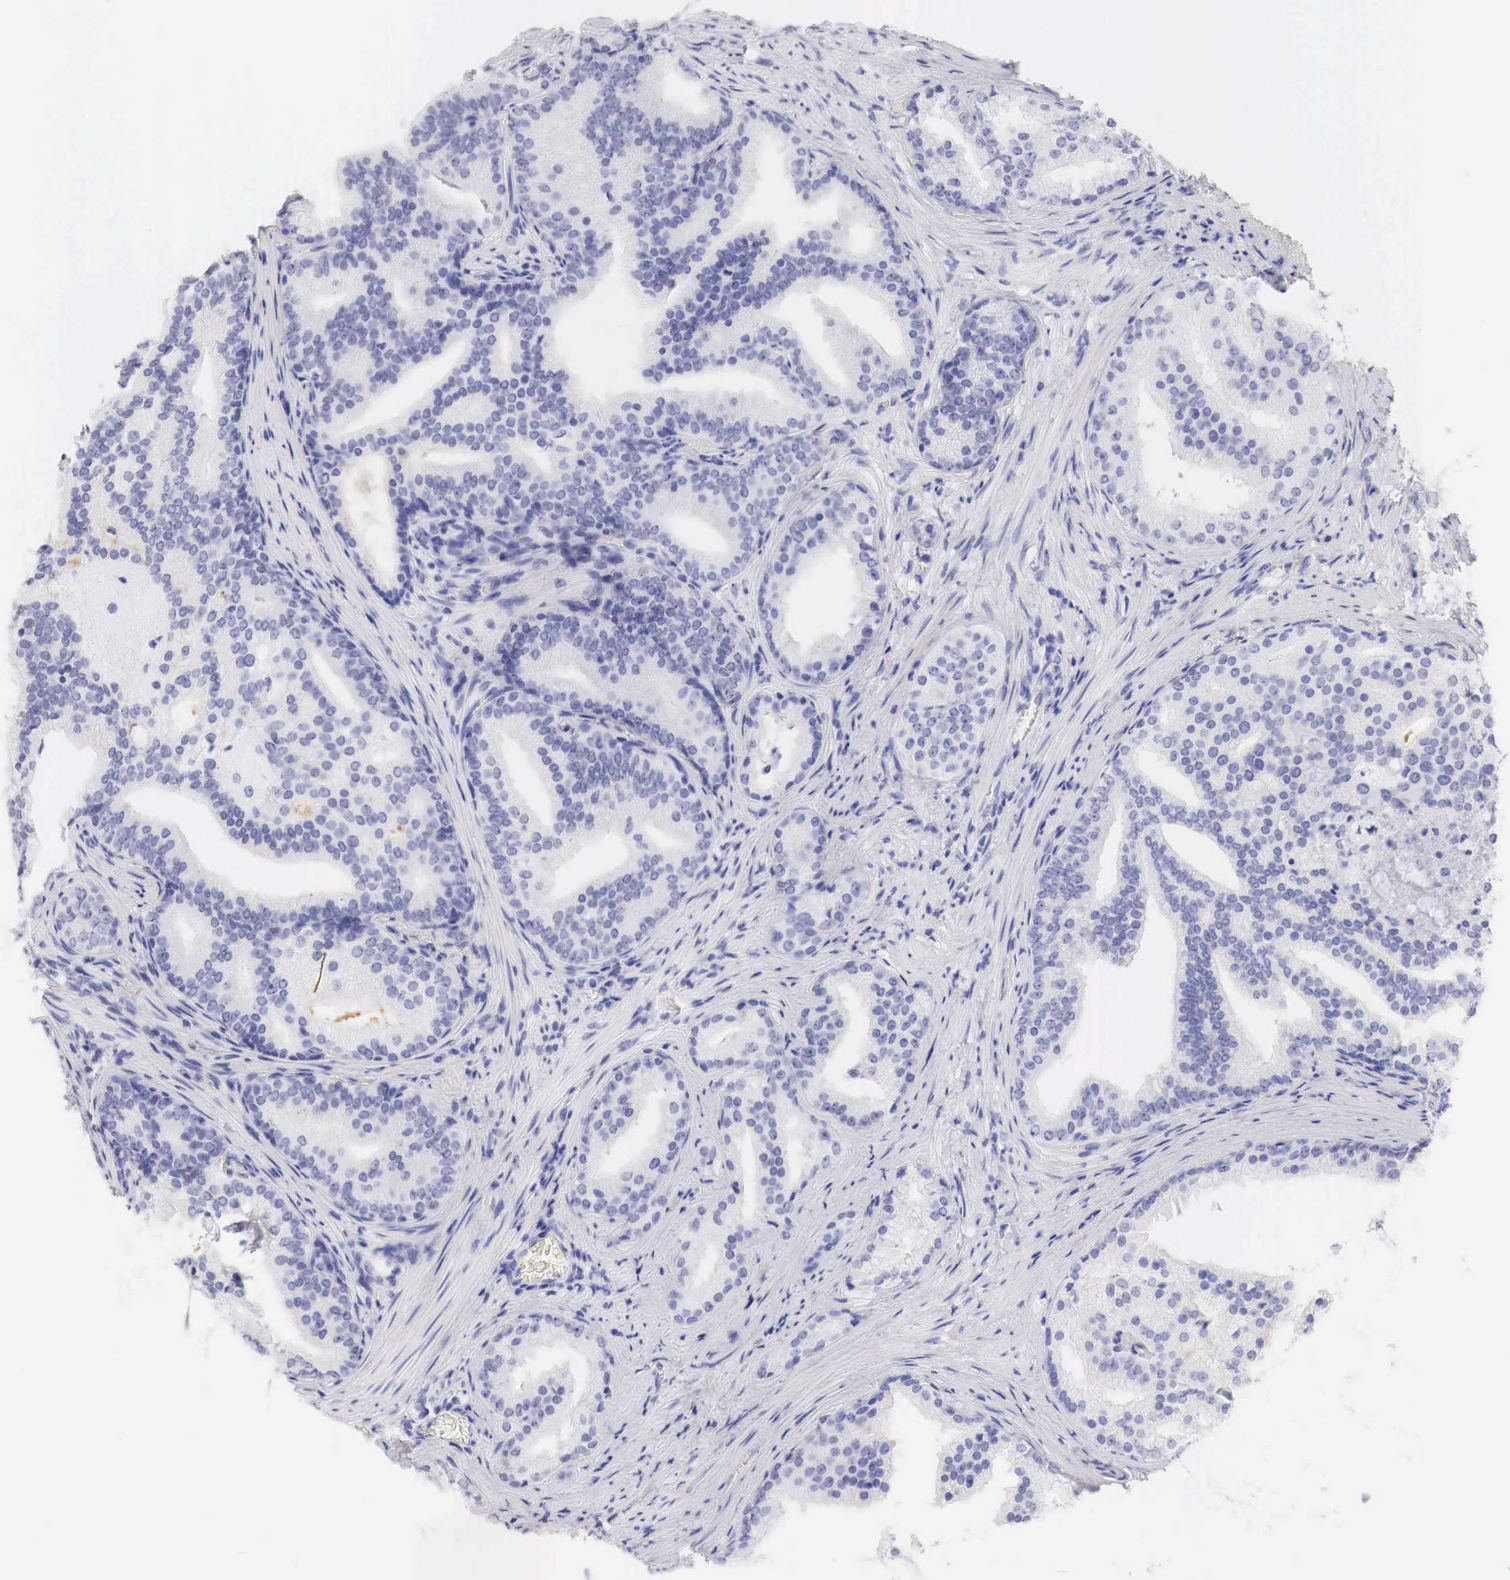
{"staining": {"intensity": "negative", "quantity": "none", "location": "none"}, "tissue": "prostate cancer", "cell_type": "Tumor cells", "image_type": "cancer", "snomed": [{"axis": "morphology", "description": "Adenocarcinoma, Low grade"}, {"axis": "topography", "description": "Prostate"}], "caption": "DAB (3,3'-diaminobenzidine) immunohistochemical staining of prostate cancer (adenocarcinoma (low-grade)) displays no significant expression in tumor cells.", "gene": "TYR", "patient": {"sex": "male", "age": 71}}